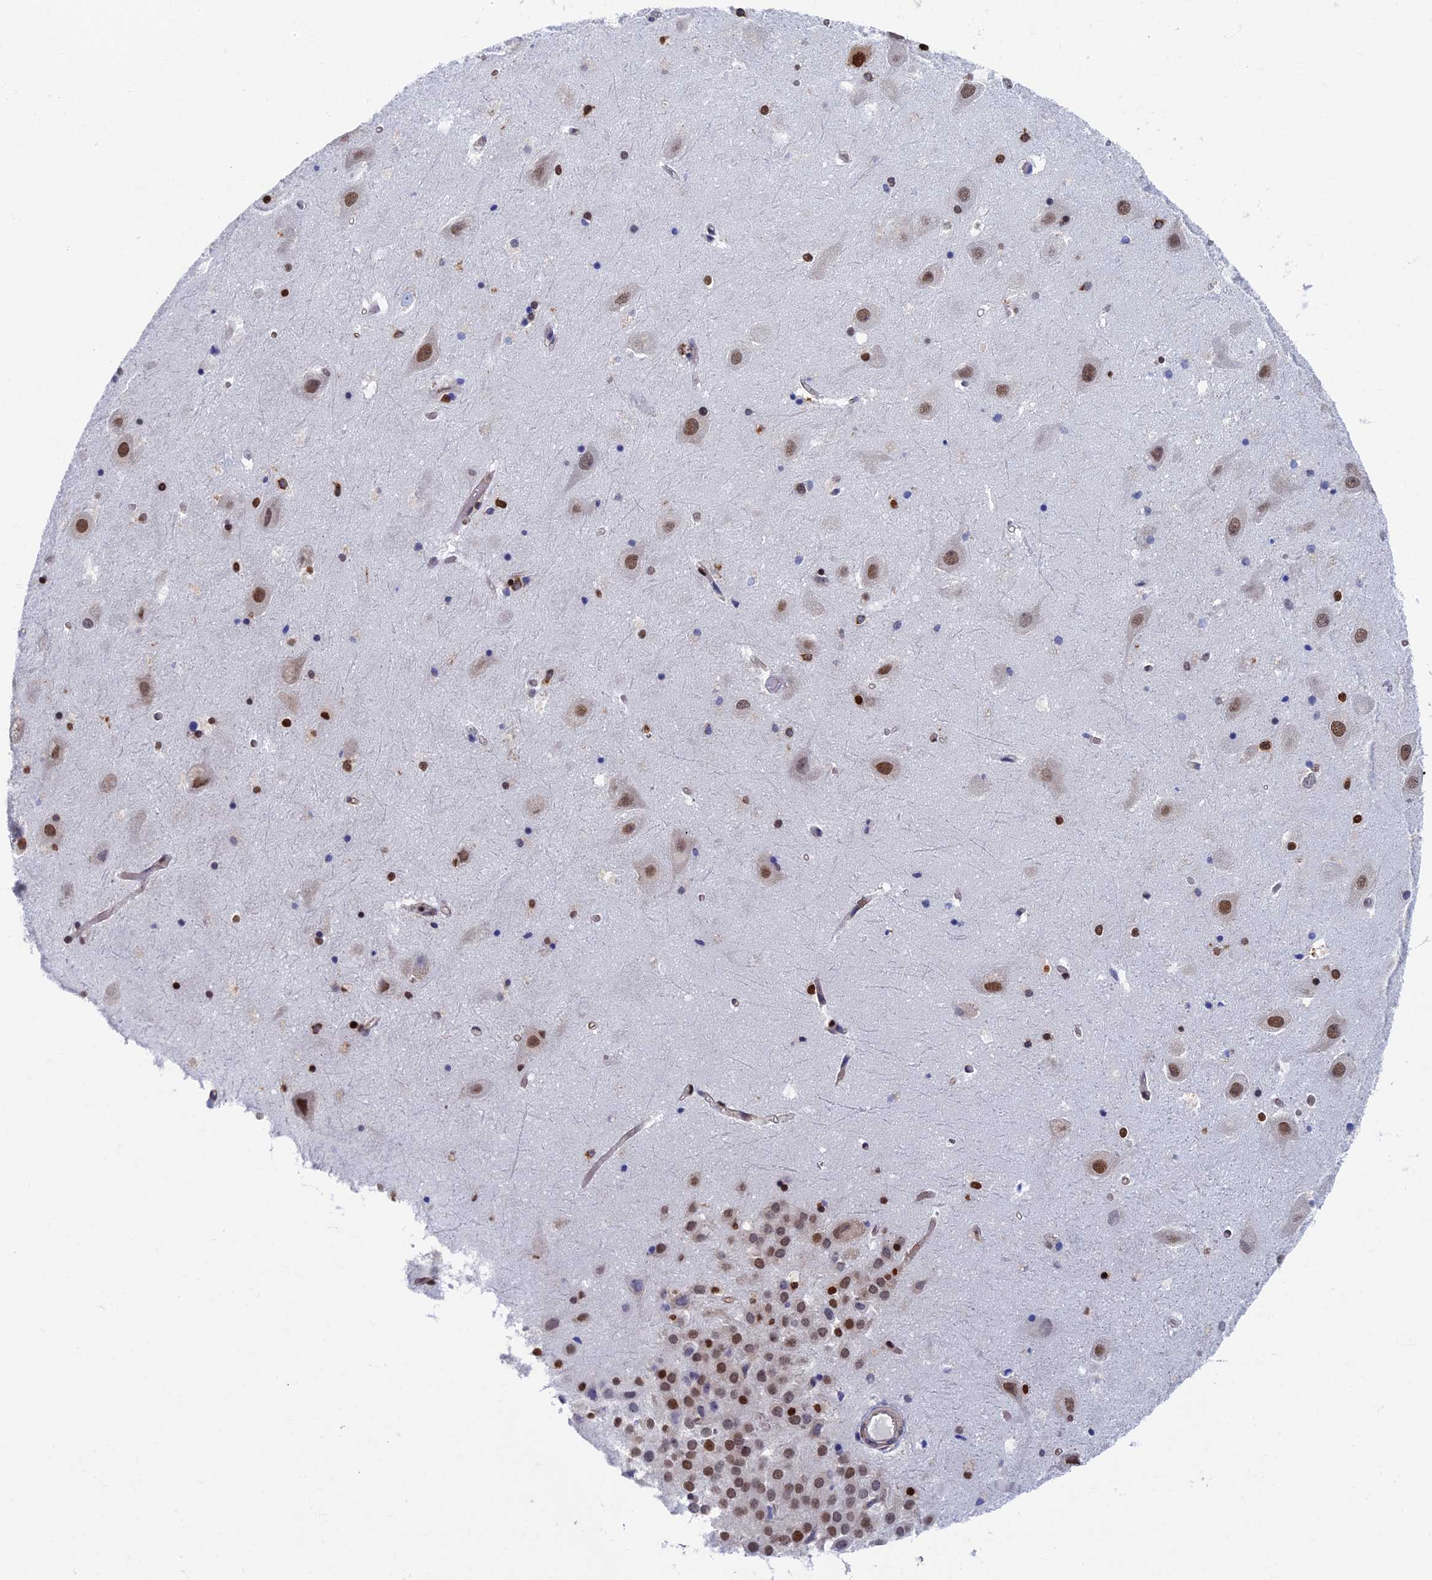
{"staining": {"intensity": "moderate", "quantity": "<25%", "location": "nuclear"}, "tissue": "hippocampus", "cell_type": "Glial cells", "image_type": "normal", "snomed": [{"axis": "morphology", "description": "Normal tissue, NOS"}, {"axis": "topography", "description": "Hippocampus"}], "caption": "DAB immunohistochemical staining of unremarkable human hippocampus displays moderate nuclear protein staining in approximately <25% of glial cells. The staining was performed using DAB (3,3'-diaminobenzidine) to visualize the protein expression in brown, while the nuclei were stained in blue with hematoxylin (Magnification: 20x).", "gene": "YBX1", "patient": {"sex": "female", "age": 52}}